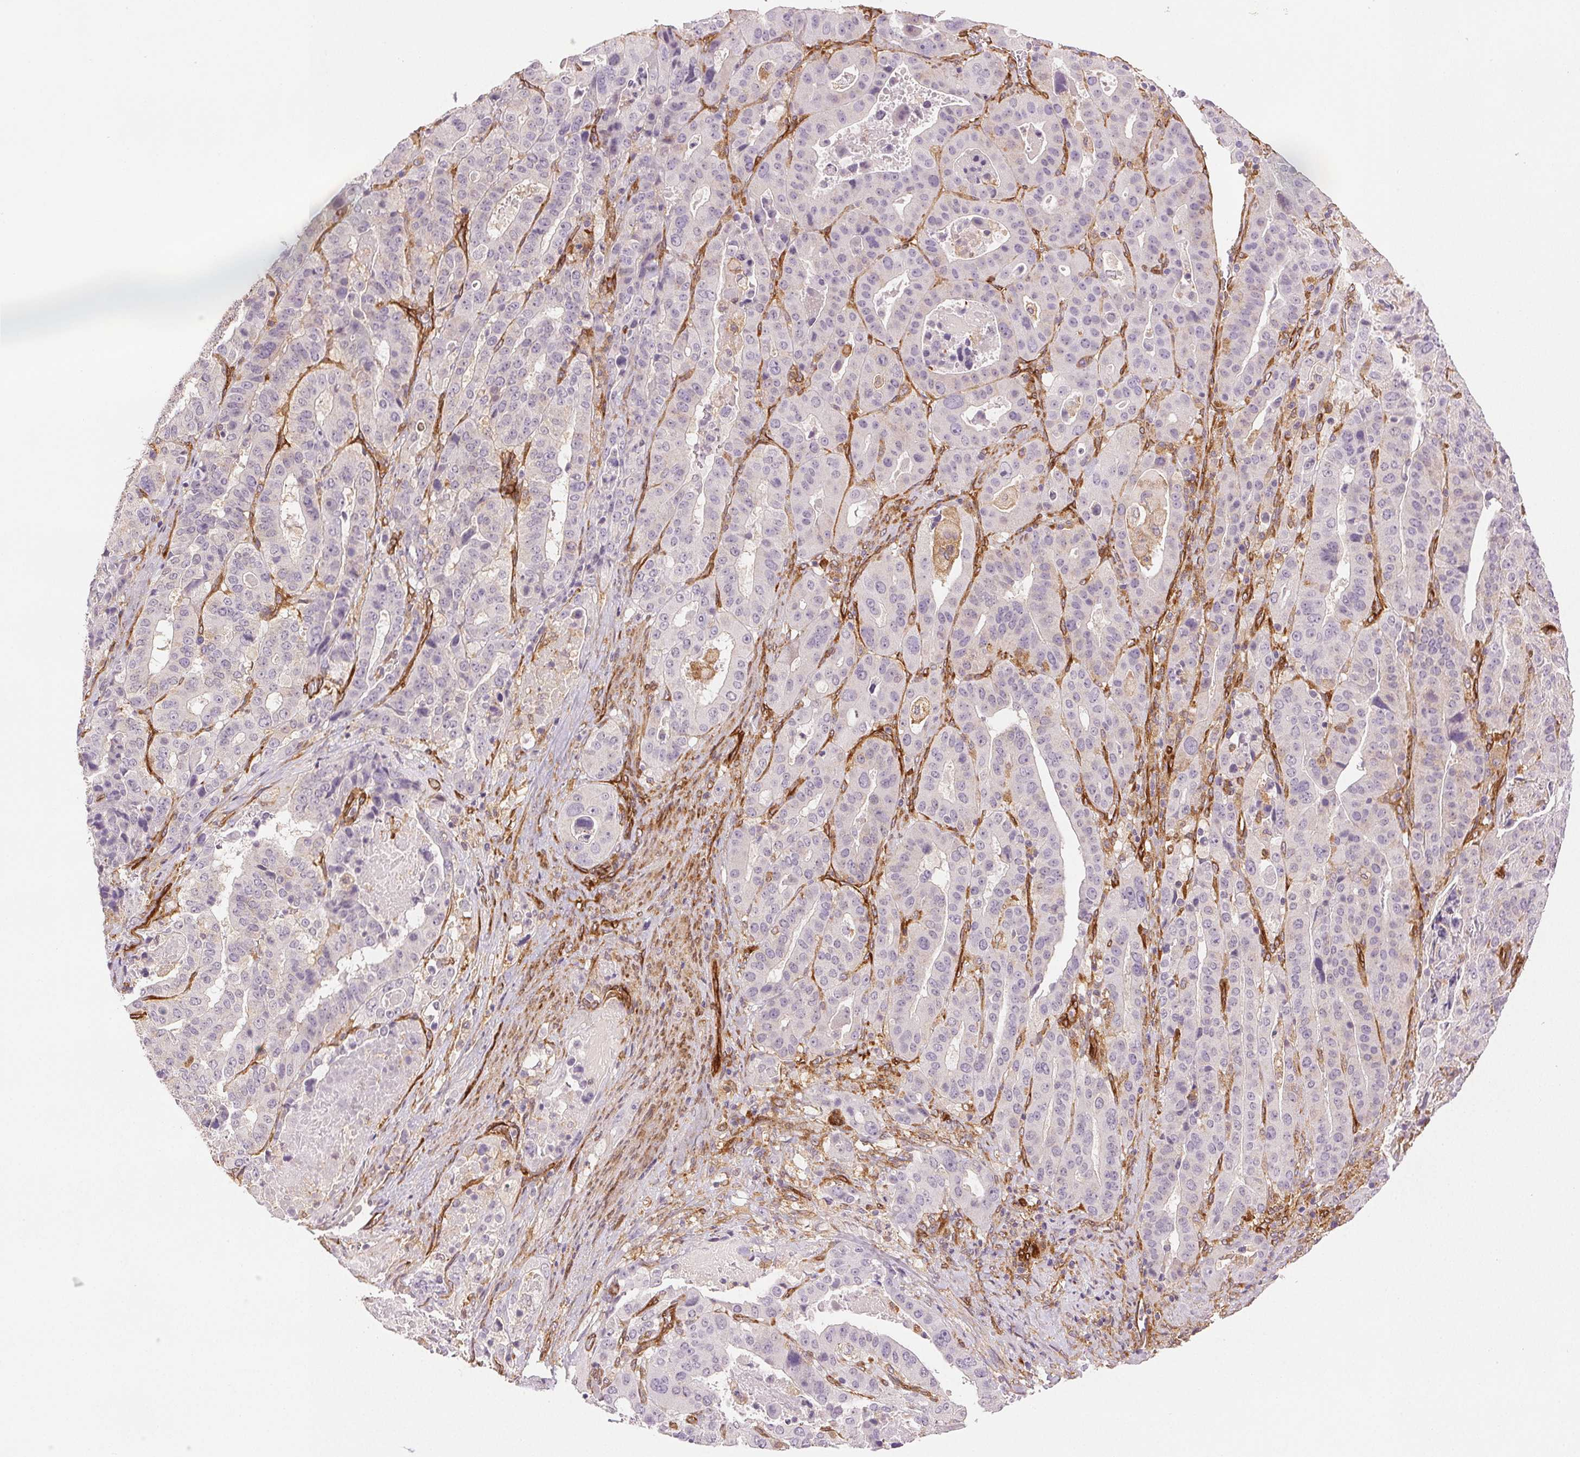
{"staining": {"intensity": "negative", "quantity": "none", "location": "none"}, "tissue": "stomach cancer", "cell_type": "Tumor cells", "image_type": "cancer", "snomed": [{"axis": "morphology", "description": "Adenocarcinoma, NOS"}, {"axis": "topography", "description": "Stomach"}], "caption": "Photomicrograph shows no protein staining in tumor cells of stomach cancer tissue. (DAB (3,3'-diaminobenzidine) IHC visualized using brightfield microscopy, high magnification).", "gene": "DIAPH2", "patient": {"sex": "male", "age": 48}}